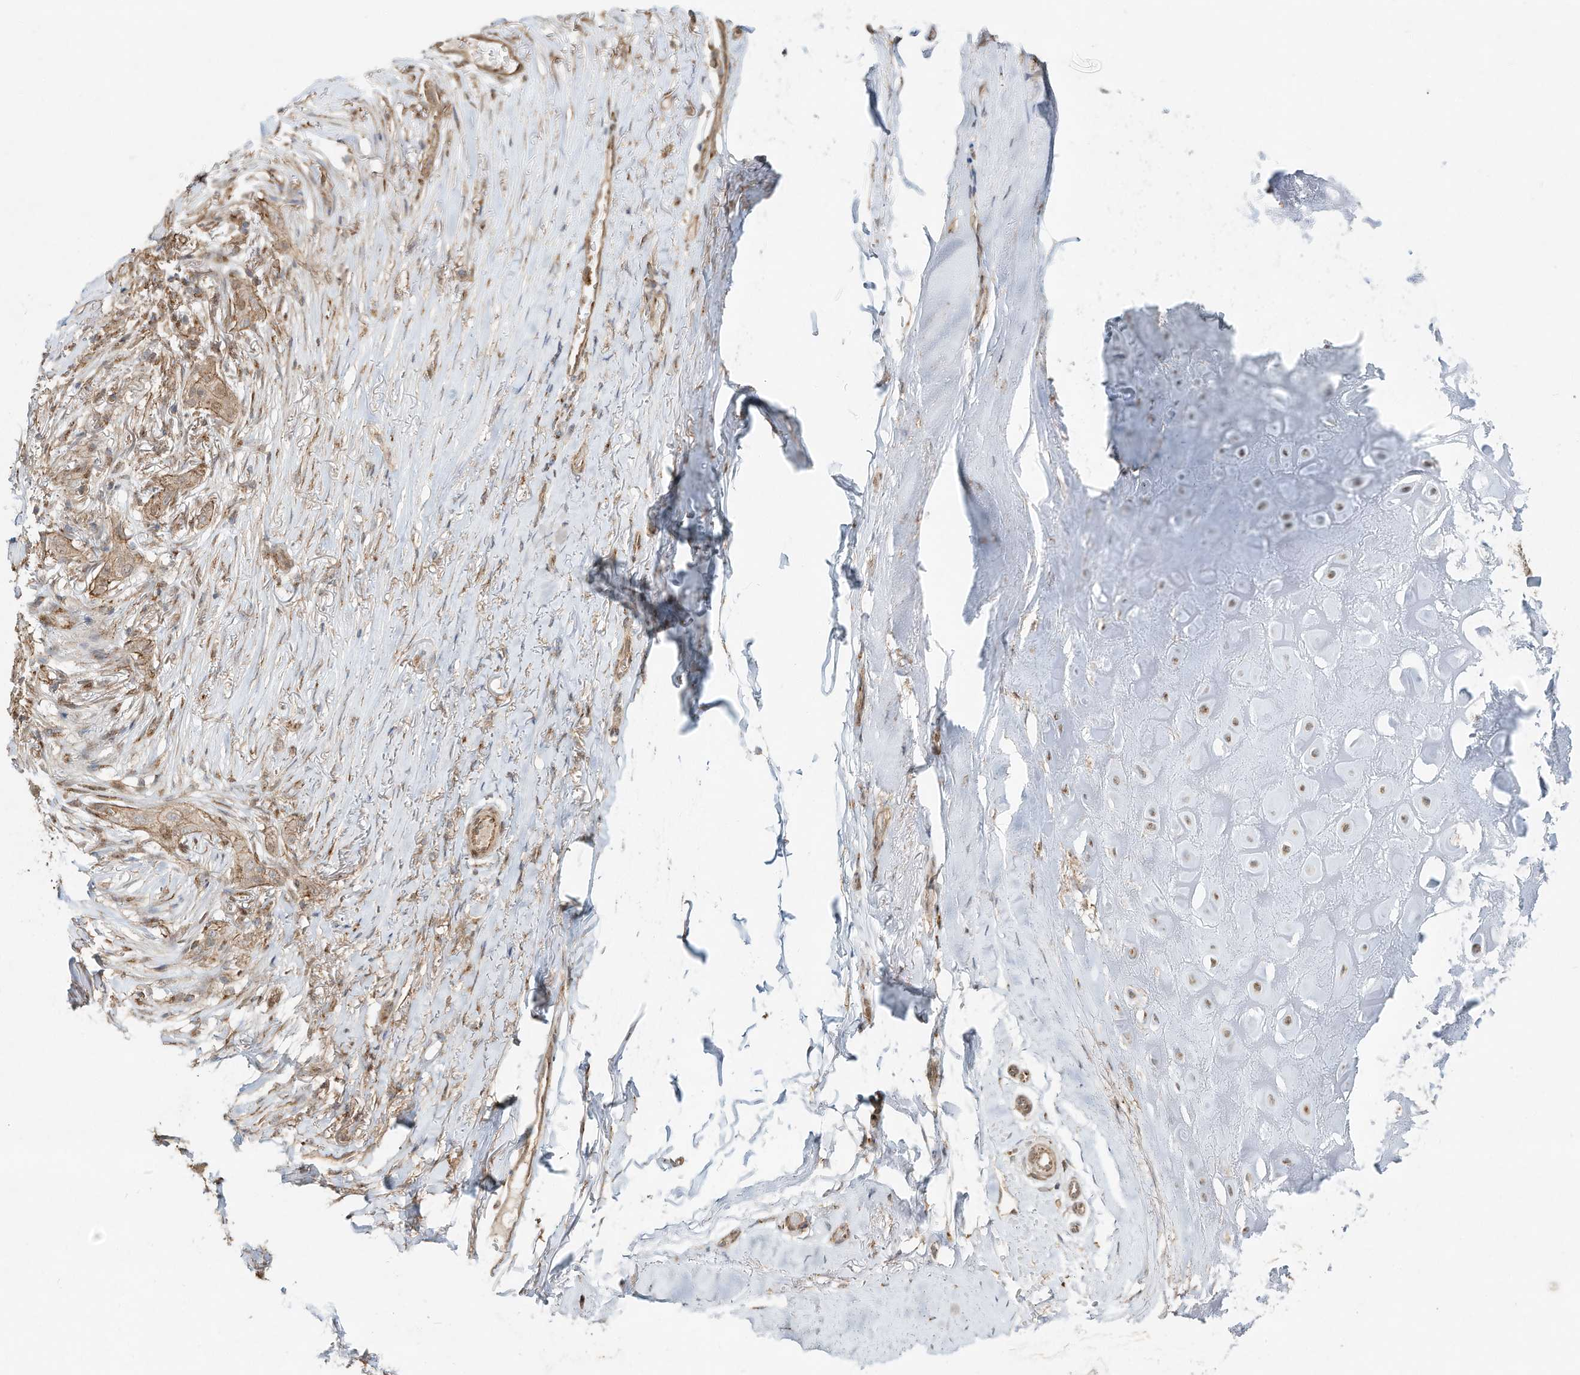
{"staining": {"intensity": "weak", "quantity": ">75%", "location": "cytoplasmic/membranous"}, "tissue": "adipose tissue", "cell_type": "Adipocytes", "image_type": "normal", "snomed": [{"axis": "morphology", "description": "Normal tissue, NOS"}, {"axis": "morphology", "description": "Basal cell carcinoma"}, {"axis": "topography", "description": "Skin"}], "caption": "Immunohistochemical staining of normal adipose tissue reveals low levels of weak cytoplasmic/membranous expression in about >75% of adipocytes.", "gene": "CUX1", "patient": {"sex": "female", "age": 89}}